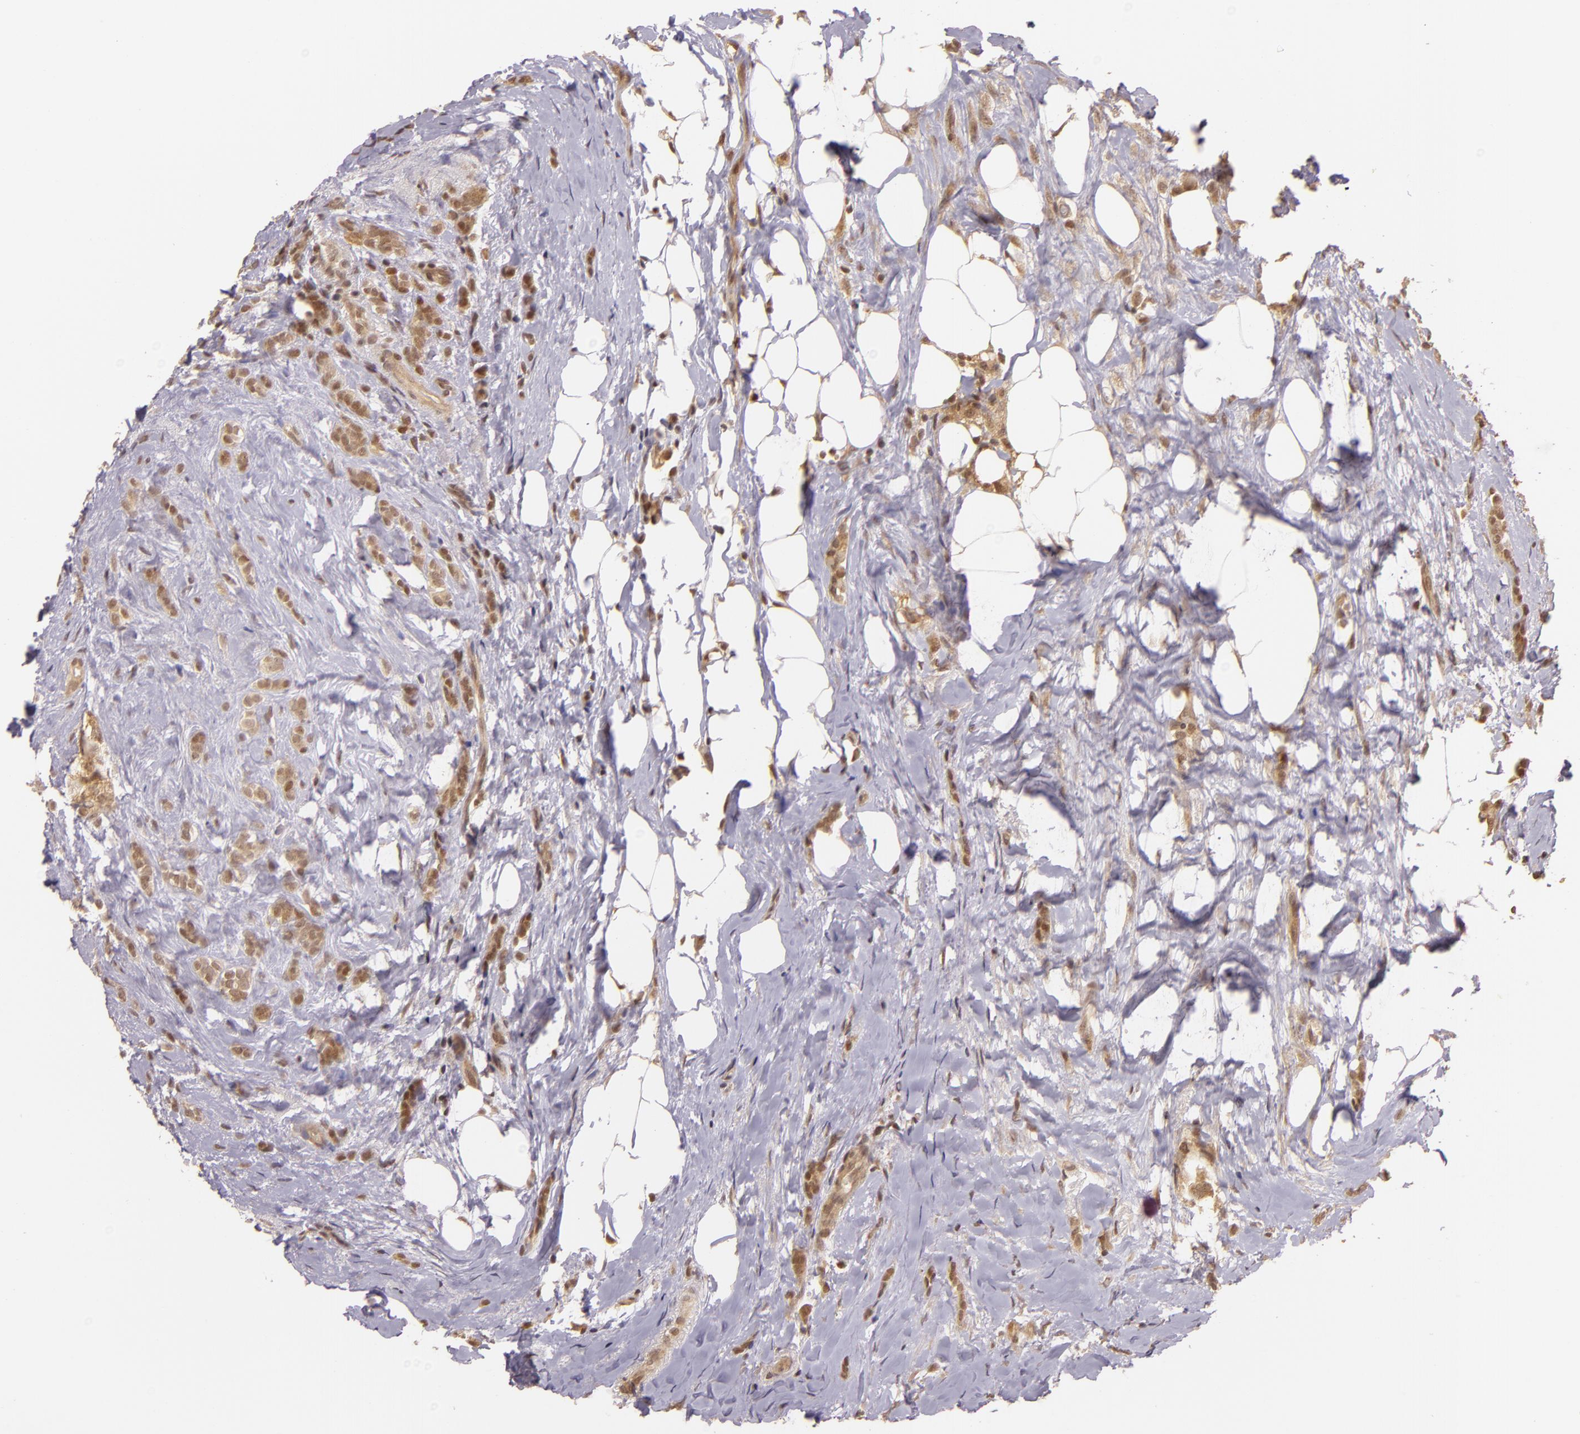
{"staining": {"intensity": "weak", "quantity": ">75%", "location": "cytoplasmic/membranous"}, "tissue": "breast cancer", "cell_type": "Tumor cells", "image_type": "cancer", "snomed": [{"axis": "morphology", "description": "Lobular carcinoma"}, {"axis": "topography", "description": "Breast"}], "caption": "A brown stain shows weak cytoplasmic/membranous staining of a protein in breast lobular carcinoma tumor cells.", "gene": "TXNRD2", "patient": {"sex": "female", "age": 56}}